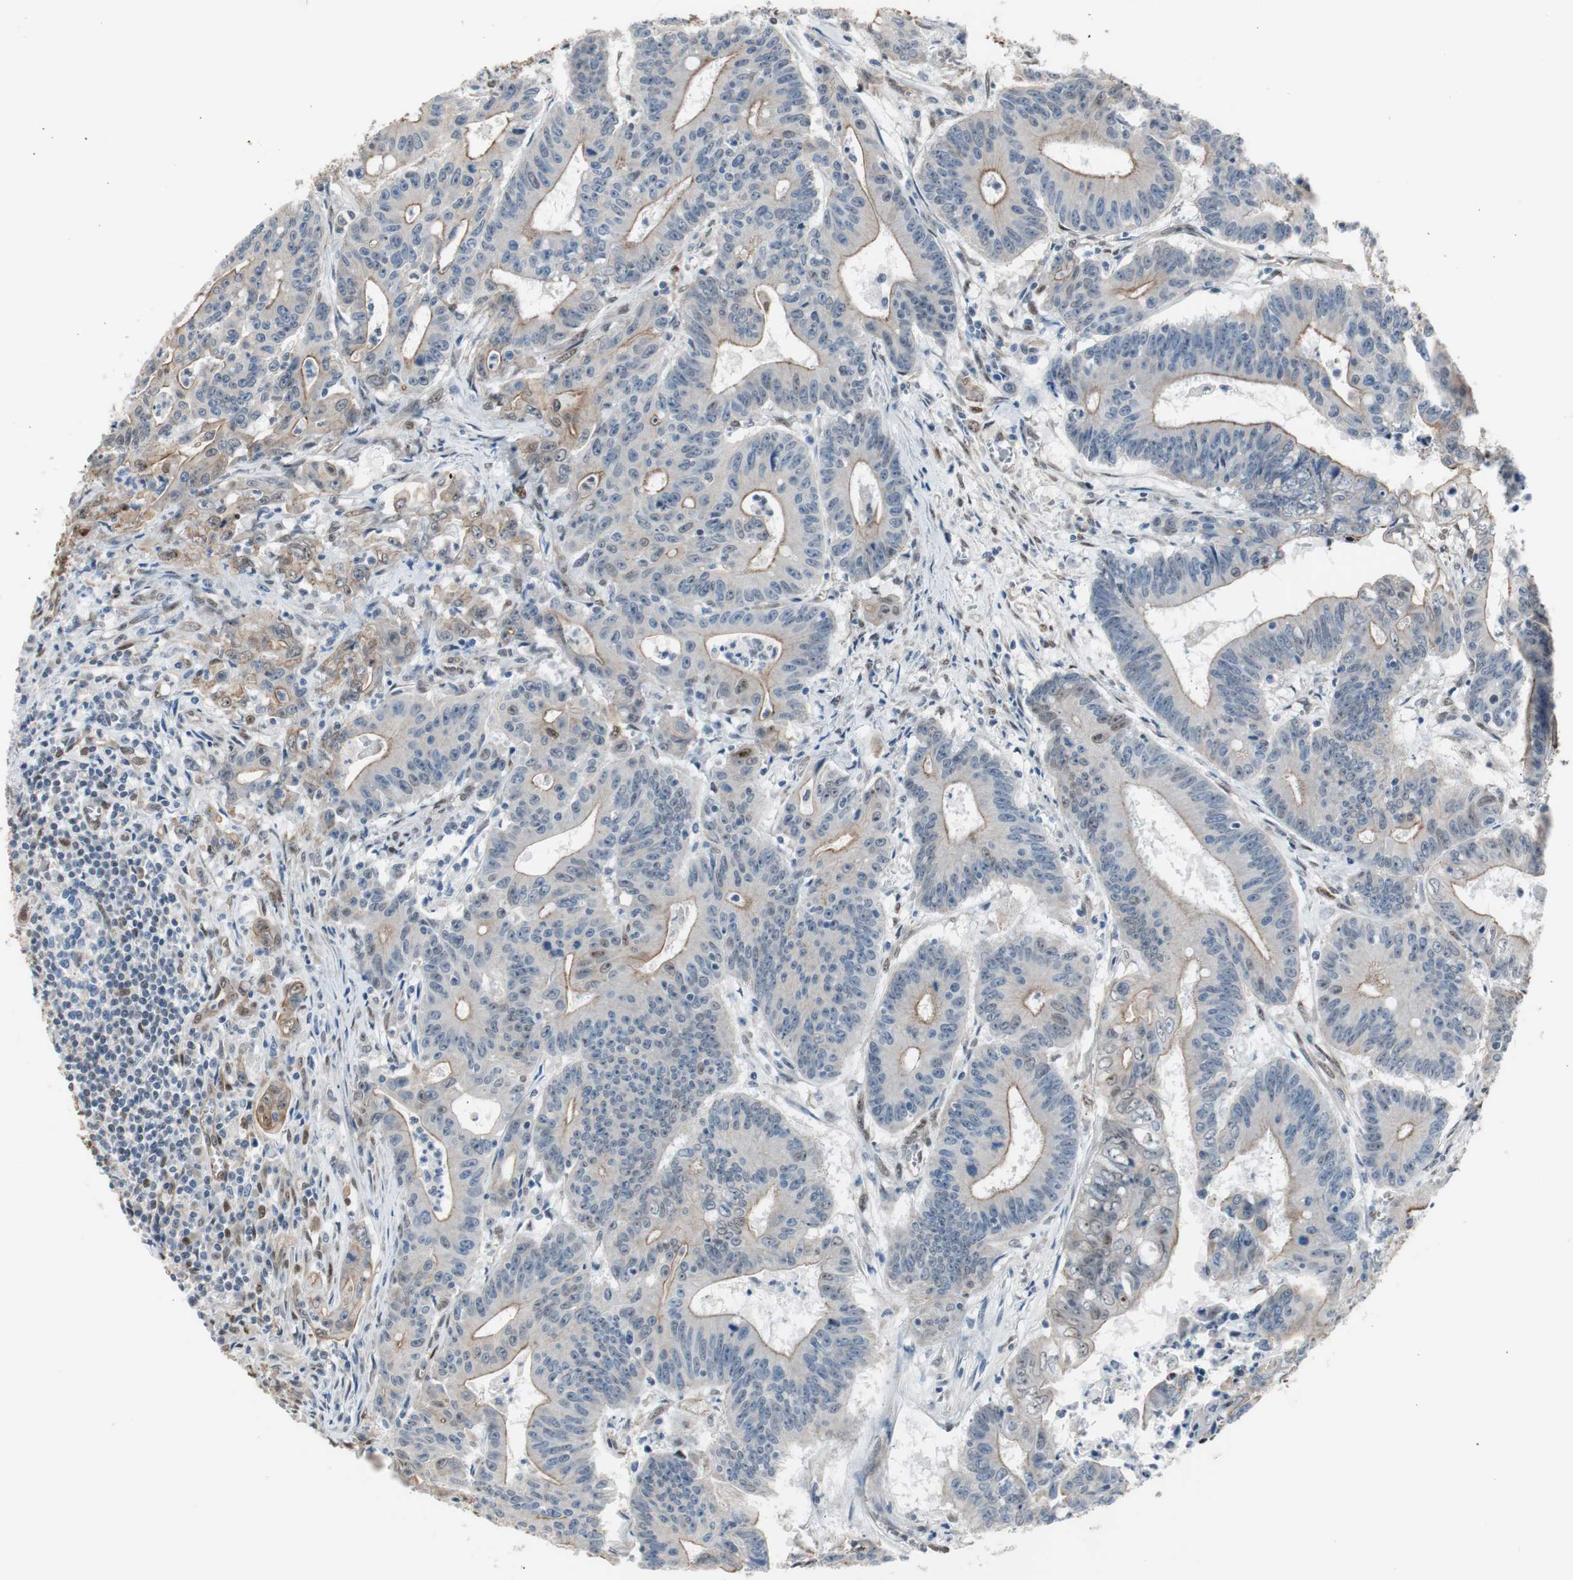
{"staining": {"intensity": "weak", "quantity": "<25%", "location": "cytoplasmic/membranous"}, "tissue": "colorectal cancer", "cell_type": "Tumor cells", "image_type": "cancer", "snomed": [{"axis": "morphology", "description": "Adenocarcinoma, NOS"}, {"axis": "topography", "description": "Colon"}], "caption": "Tumor cells show no significant protein expression in colorectal adenocarcinoma.", "gene": "PML", "patient": {"sex": "male", "age": 45}}